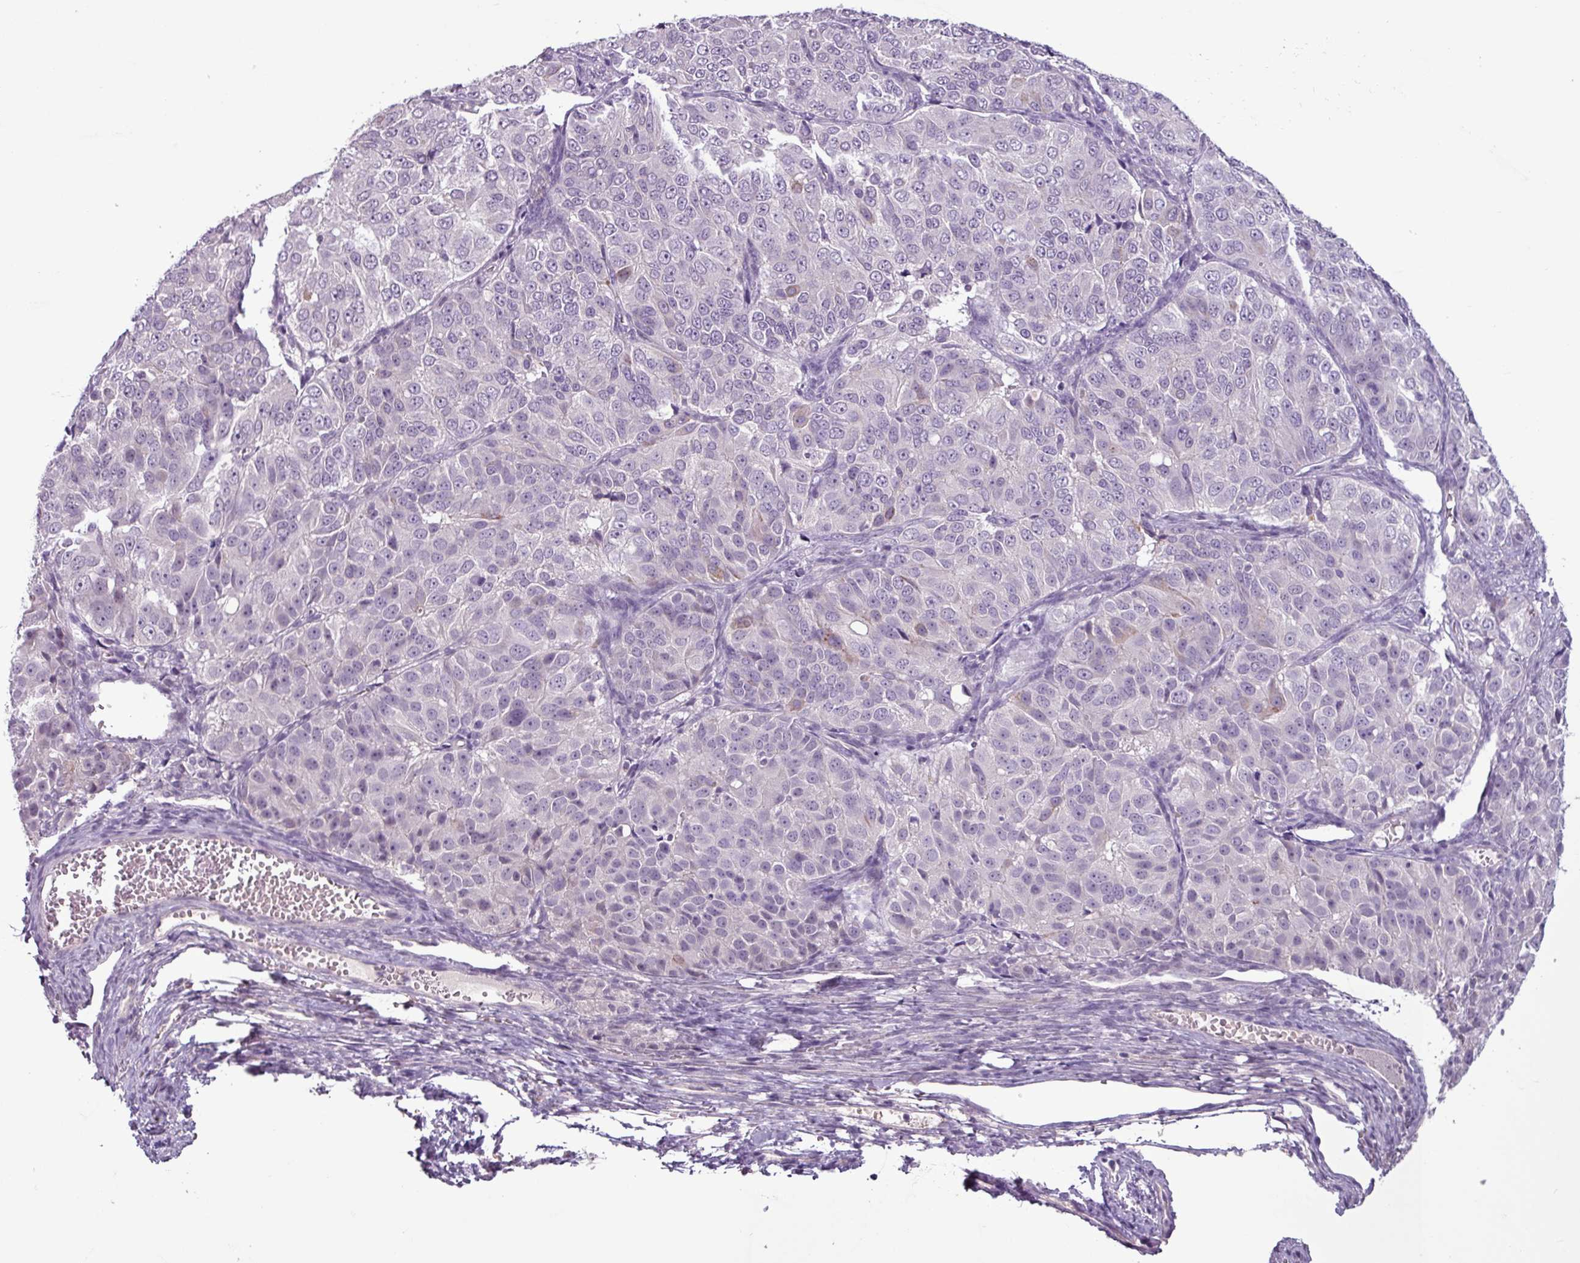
{"staining": {"intensity": "negative", "quantity": "none", "location": "none"}, "tissue": "ovarian cancer", "cell_type": "Tumor cells", "image_type": "cancer", "snomed": [{"axis": "morphology", "description": "Carcinoma, endometroid"}, {"axis": "topography", "description": "Ovary"}], "caption": "Immunohistochemical staining of human endometroid carcinoma (ovarian) displays no significant staining in tumor cells.", "gene": "C9orf24", "patient": {"sex": "female", "age": 51}}